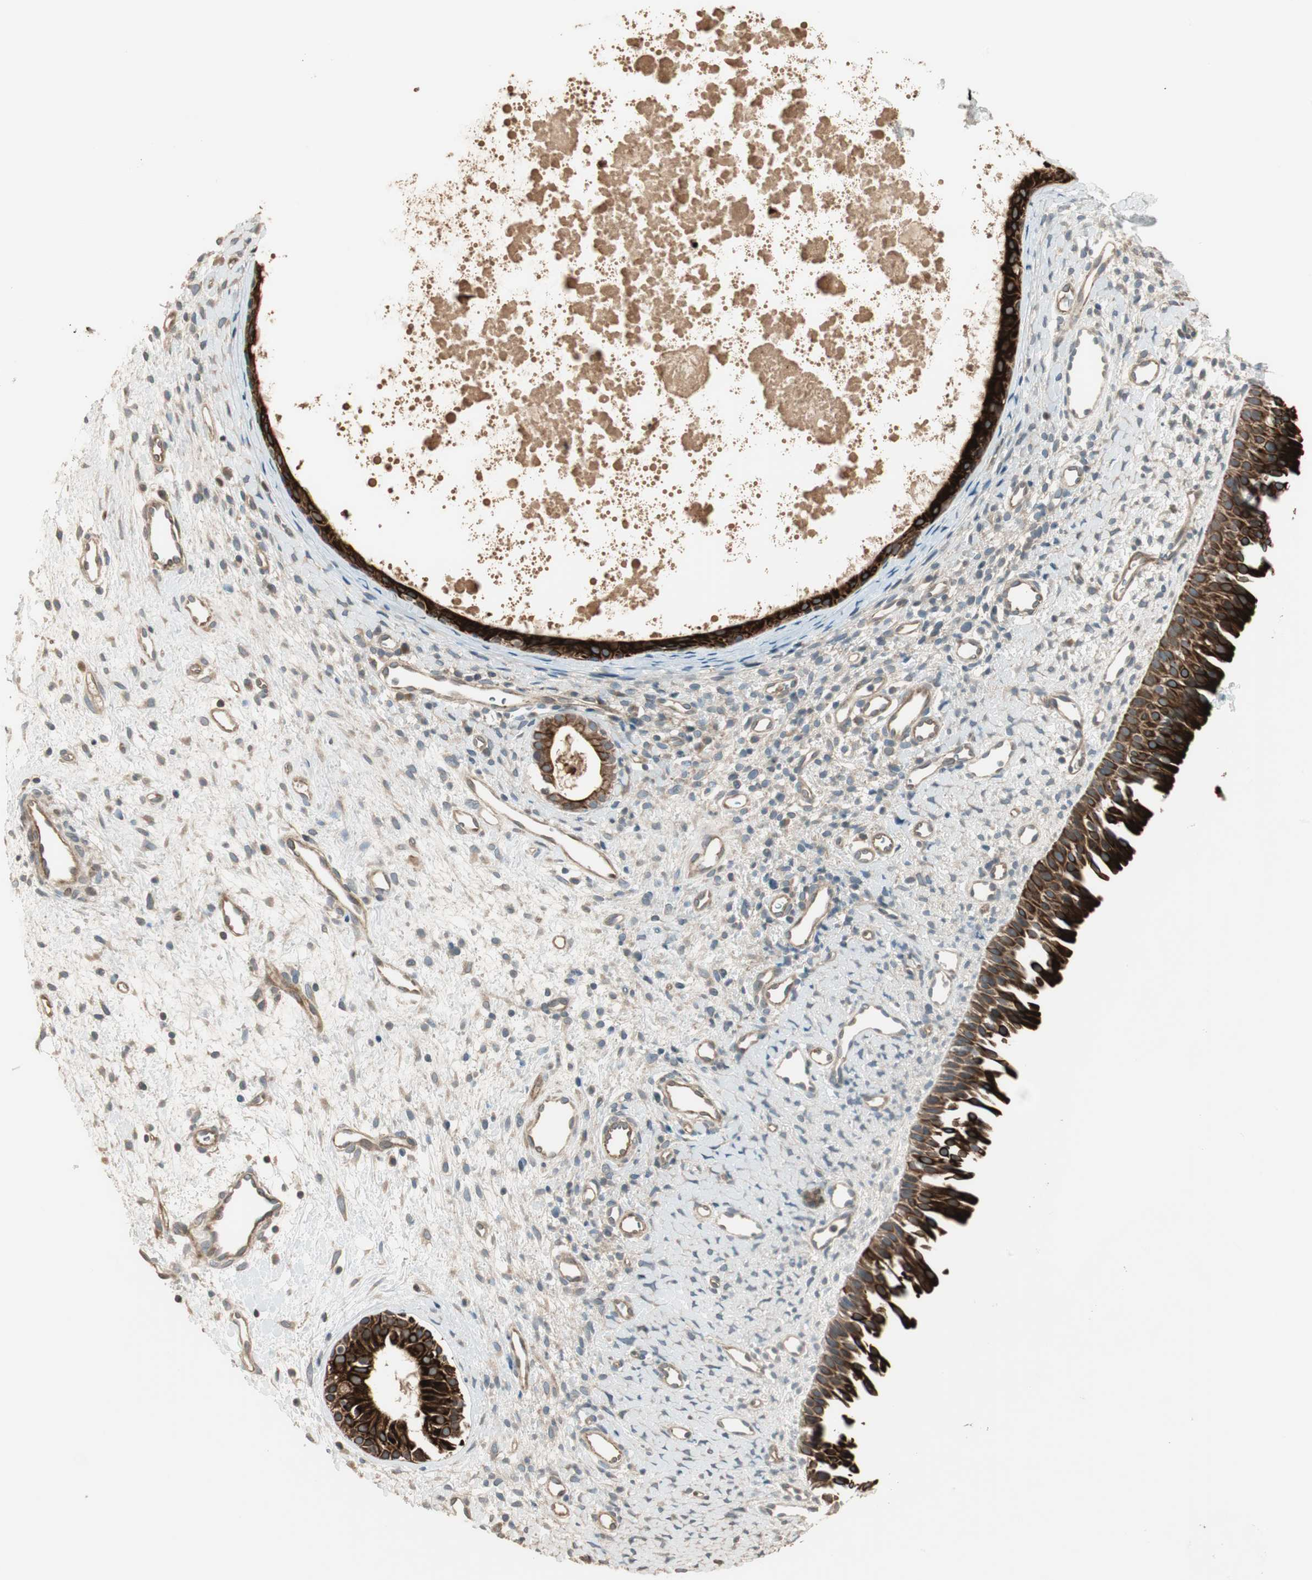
{"staining": {"intensity": "strong", "quantity": ">75%", "location": "cytoplasmic/membranous"}, "tissue": "nasopharynx", "cell_type": "Respiratory epithelial cells", "image_type": "normal", "snomed": [{"axis": "morphology", "description": "Normal tissue, NOS"}, {"axis": "topography", "description": "Nasopharynx"}], "caption": "Immunohistochemistry image of normal nasopharynx: human nasopharynx stained using immunohistochemistry (IHC) shows high levels of strong protein expression localized specifically in the cytoplasmic/membranous of respiratory epithelial cells, appearing as a cytoplasmic/membranous brown color.", "gene": "PFDN5", "patient": {"sex": "male", "age": 22}}